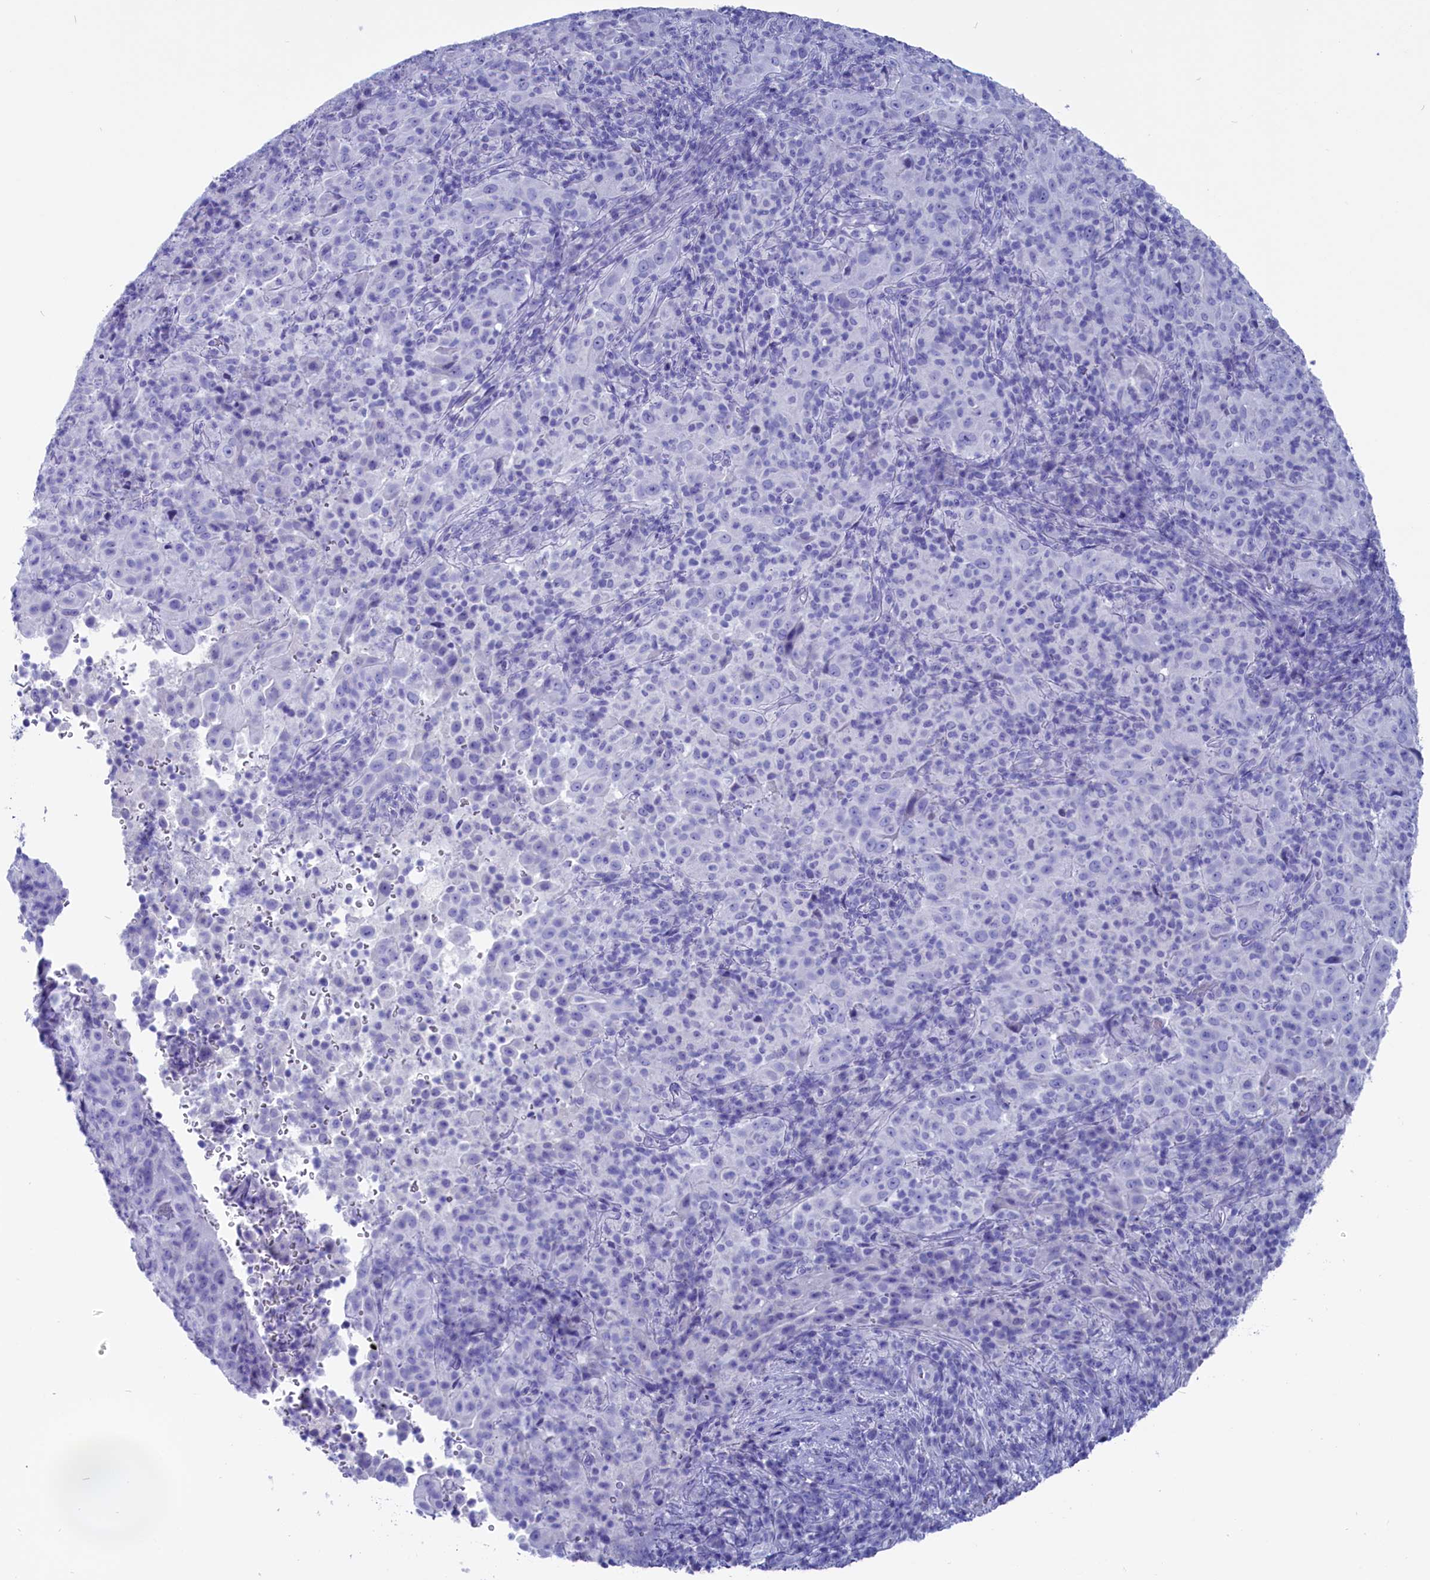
{"staining": {"intensity": "negative", "quantity": "none", "location": "none"}, "tissue": "pancreatic cancer", "cell_type": "Tumor cells", "image_type": "cancer", "snomed": [{"axis": "morphology", "description": "Adenocarcinoma, NOS"}, {"axis": "topography", "description": "Pancreas"}], "caption": "This is a histopathology image of immunohistochemistry (IHC) staining of pancreatic cancer, which shows no expression in tumor cells.", "gene": "ANKRD29", "patient": {"sex": "male", "age": 63}}